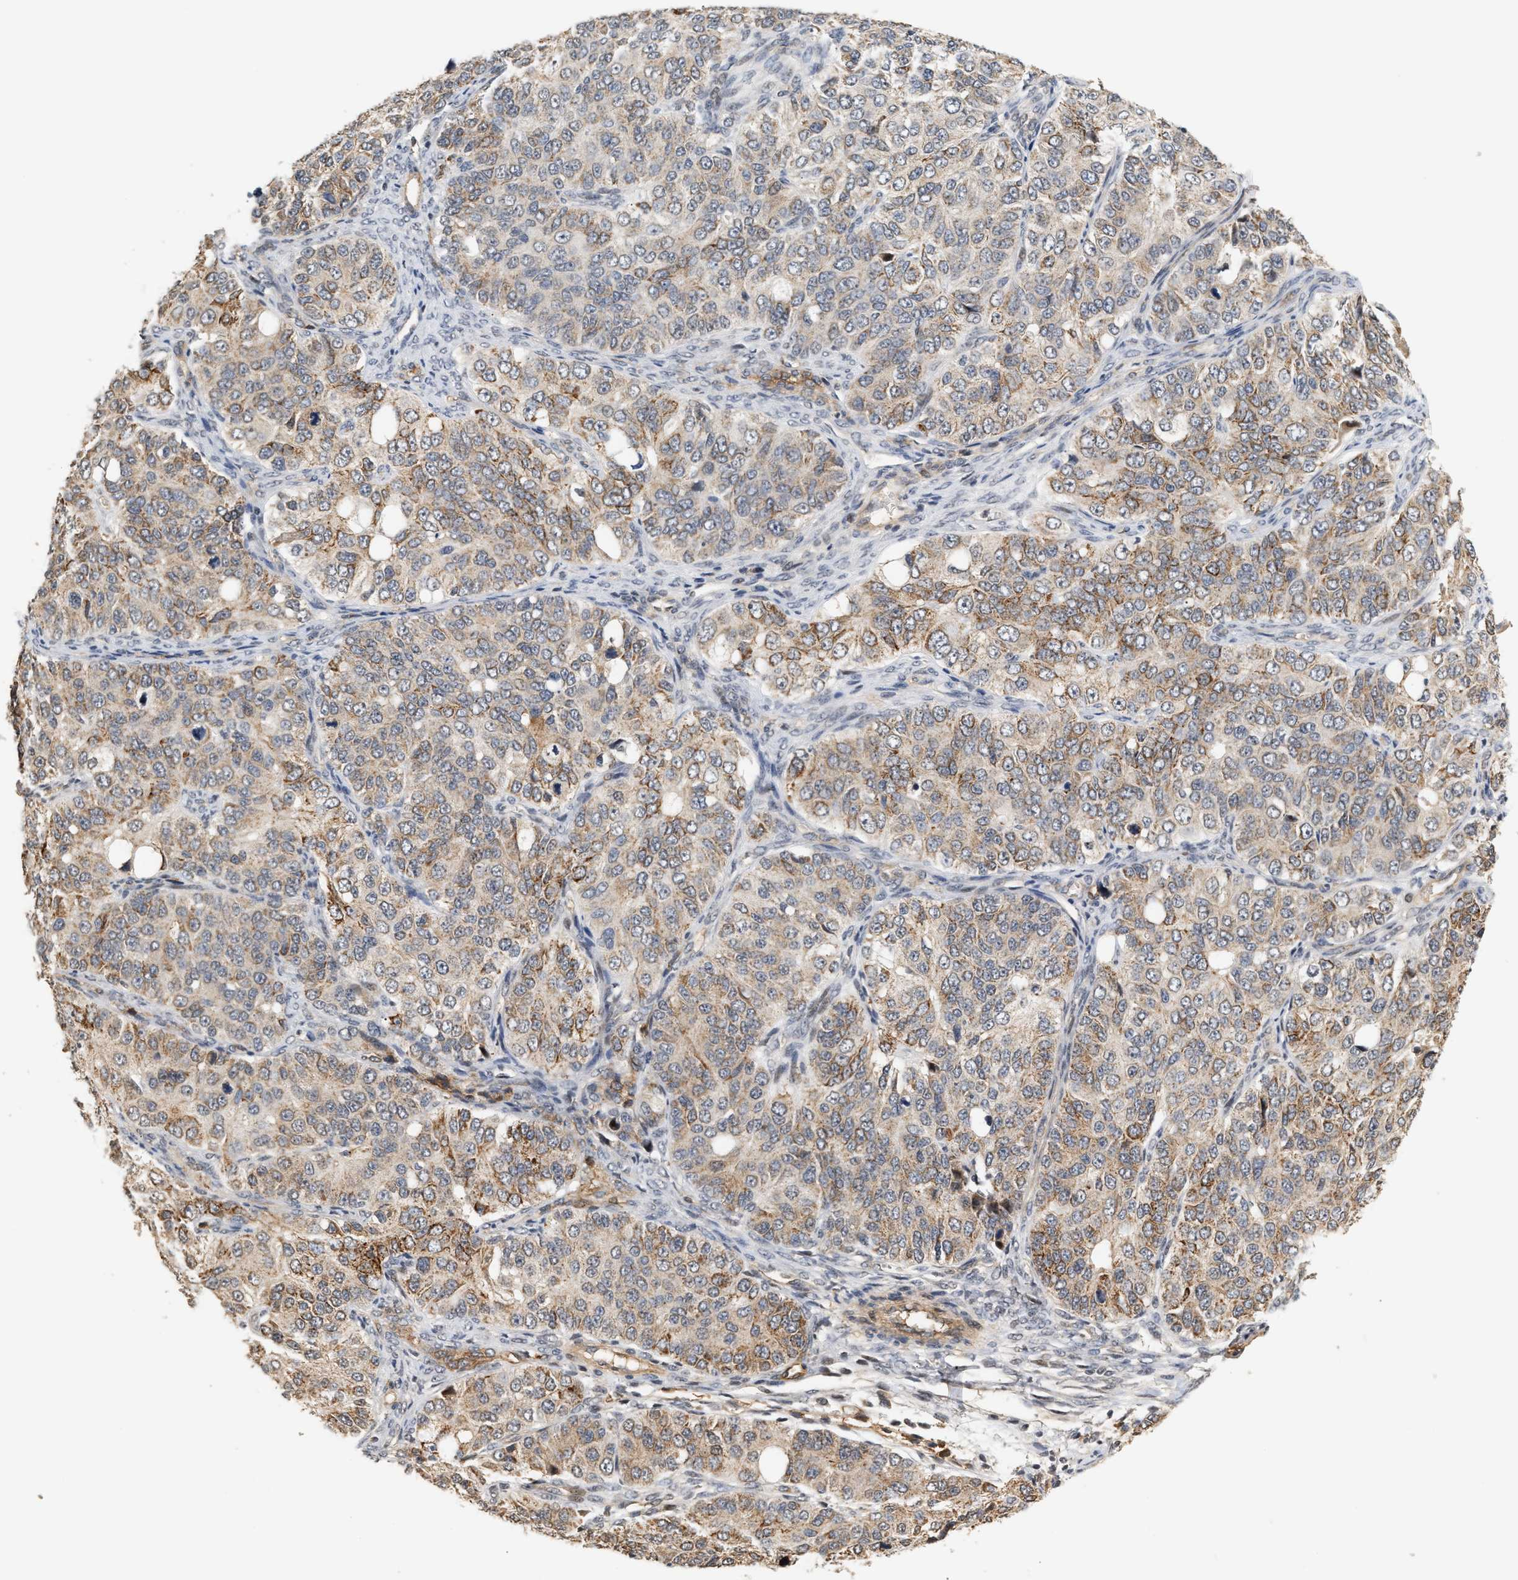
{"staining": {"intensity": "moderate", "quantity": ">75%", "location": "cytoplasmic/membranous"}, "tissue": "ovarian cancer", "cell_type": "Tumor cells", "image_type": "cancer", "snomed": [{"axis": "morphology", "description": "Carcinoma, endometroid"}, {"axis": "topography", "description": "Ovary"}], "caption": "Immunohistochemistry (IHC) of ovarian cancer (endometroid carcinoma) displays medium levels of moderate cytoplasmic/membranous positivity in about >75% of tumor cells. Using DAB (3,3'-diaminobenzidine) (brown) and hematoxylin (blue) stains, captured at high magnification using brightfield microscopy.", "gene": "PLXND1", "patient": {"sex": "female", "age": 51}}